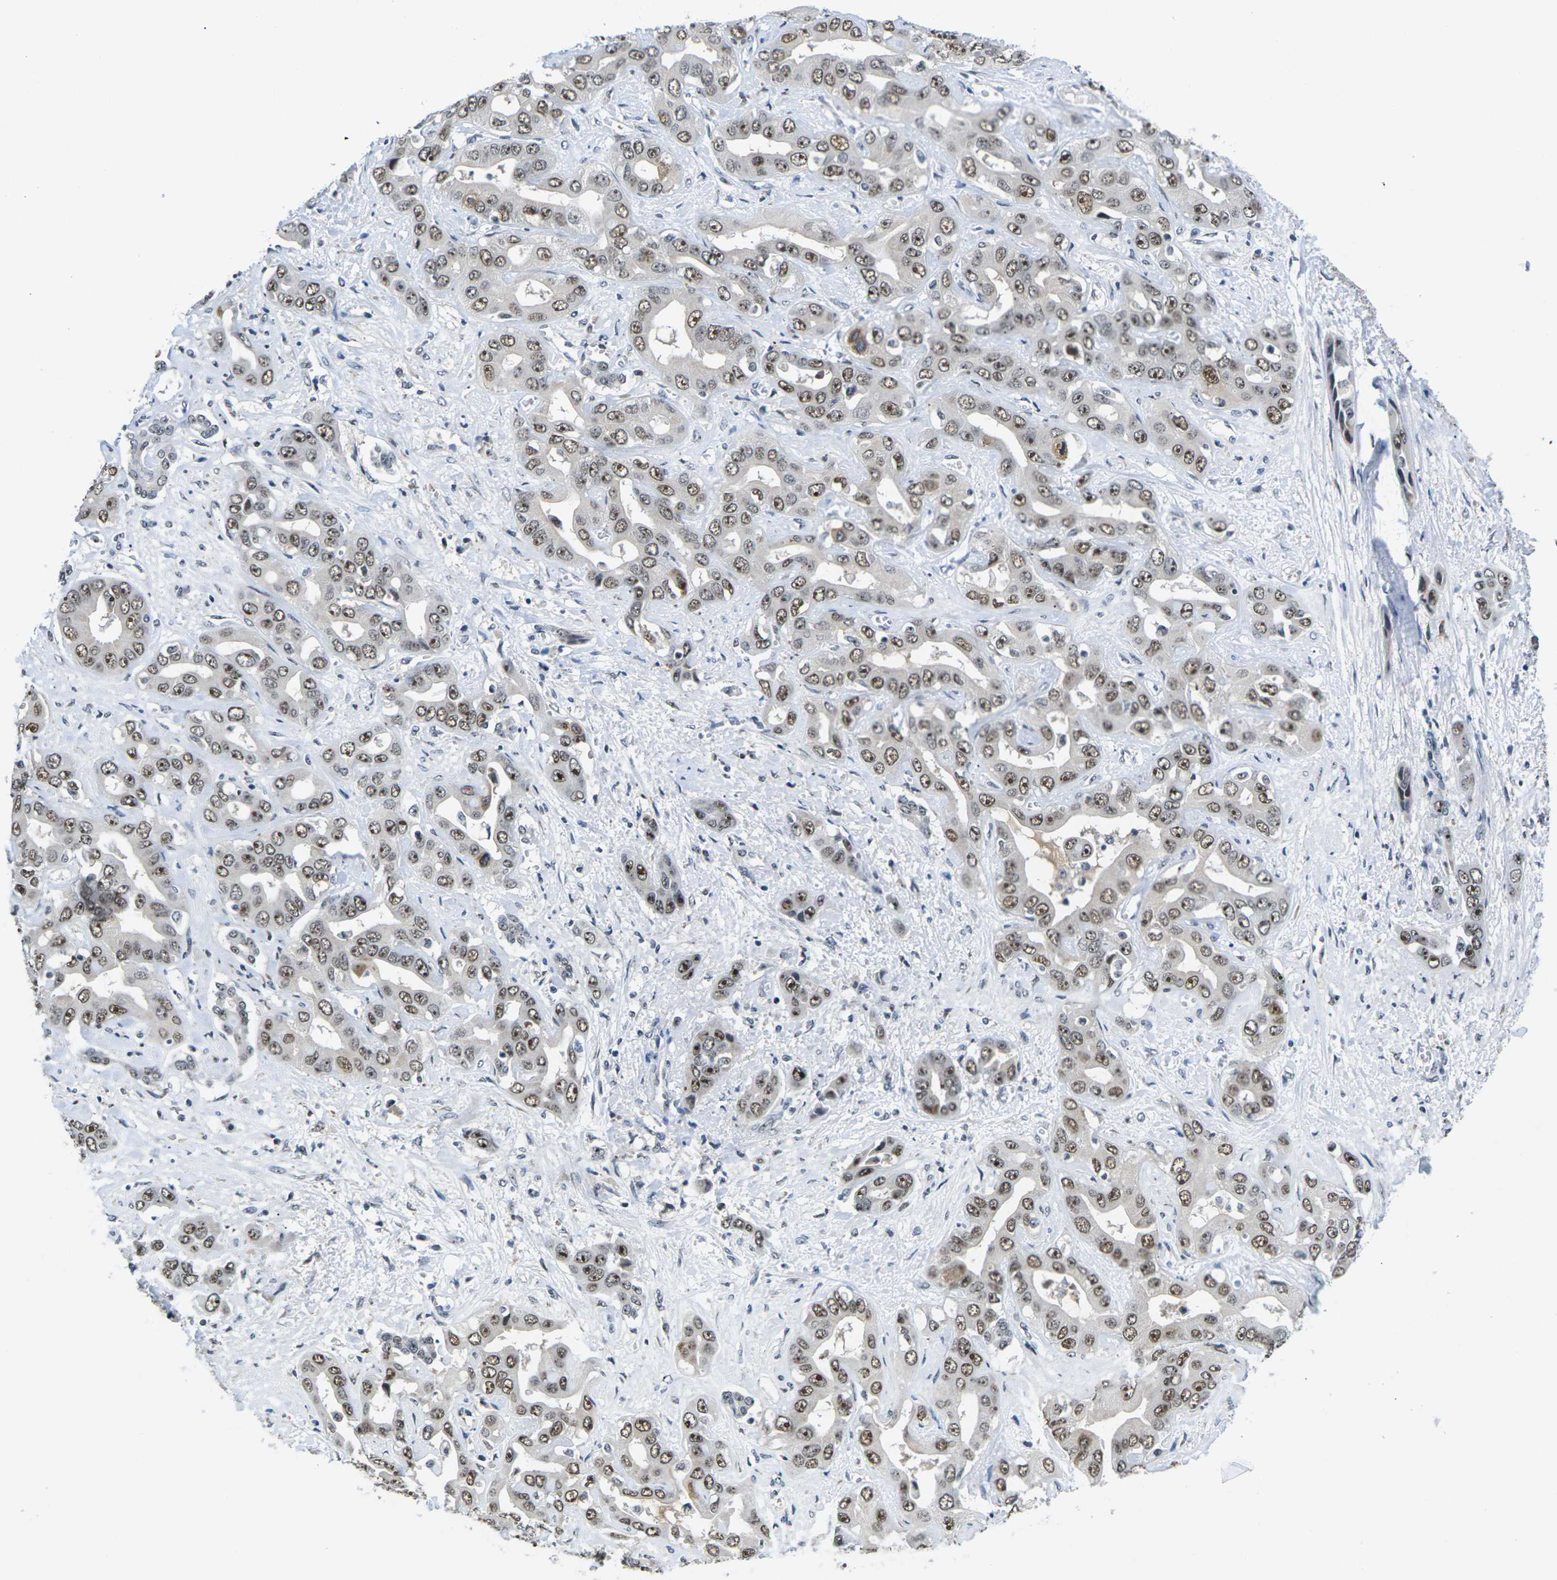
{"staining": {"intensity": "moderate", "quantity": ">75%", "location": "nuclear"}, "tissue": "liver cancer", "cell_type": "Tumor cells", "image_type": "cancer", "snomed": [{"axis": "morphology", "description": "Cholangiocarcinoma"}, {"axis": "topography", "description": "Liver"}], "caption": "Human cholangiocarcinoma (liver) stained with a protein marker reveals moderate staining in tumor cells.", "gene": "NSRP1", "patient": {"sex": "female", "age": 52}}